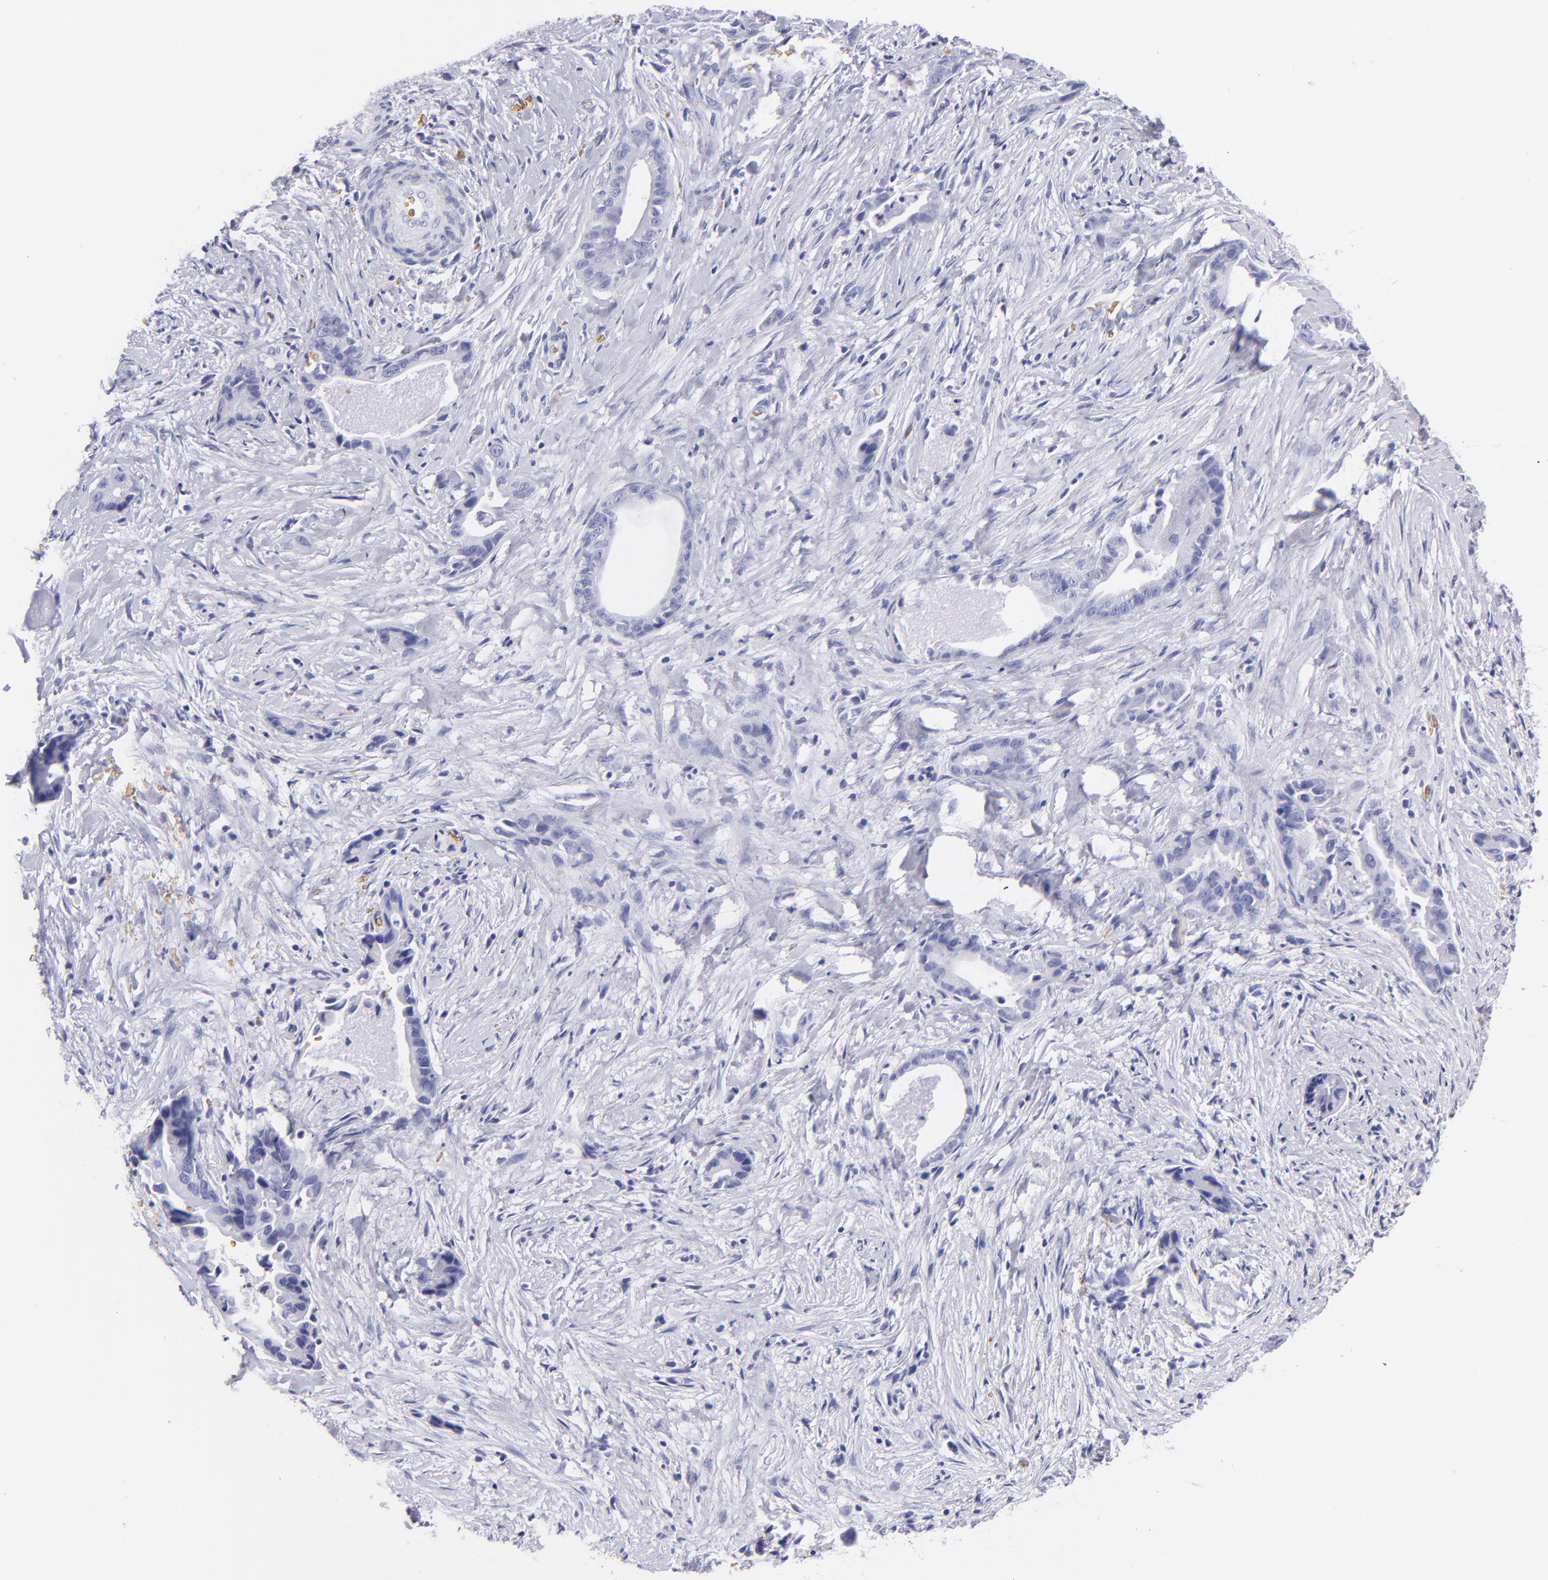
{"staining": {"intensity": "negative", "quantity": "none", "location": "none"}, "tissue": "liver cancer", "cell_type": "Tumor cells", "image_type": "cancer", "snomed": [{"axis": "morphology", "description": "Cholangiocarcinoma"}, {"axis": "topography", "description": "Liver"}], "caption": "This is an immunohistochemistry micrograph of human liver cholangiocarcinoma. There is no positivity in tumor cells.", "gene": "GYPA", "patient": {"sex": "female", "age": 55}}